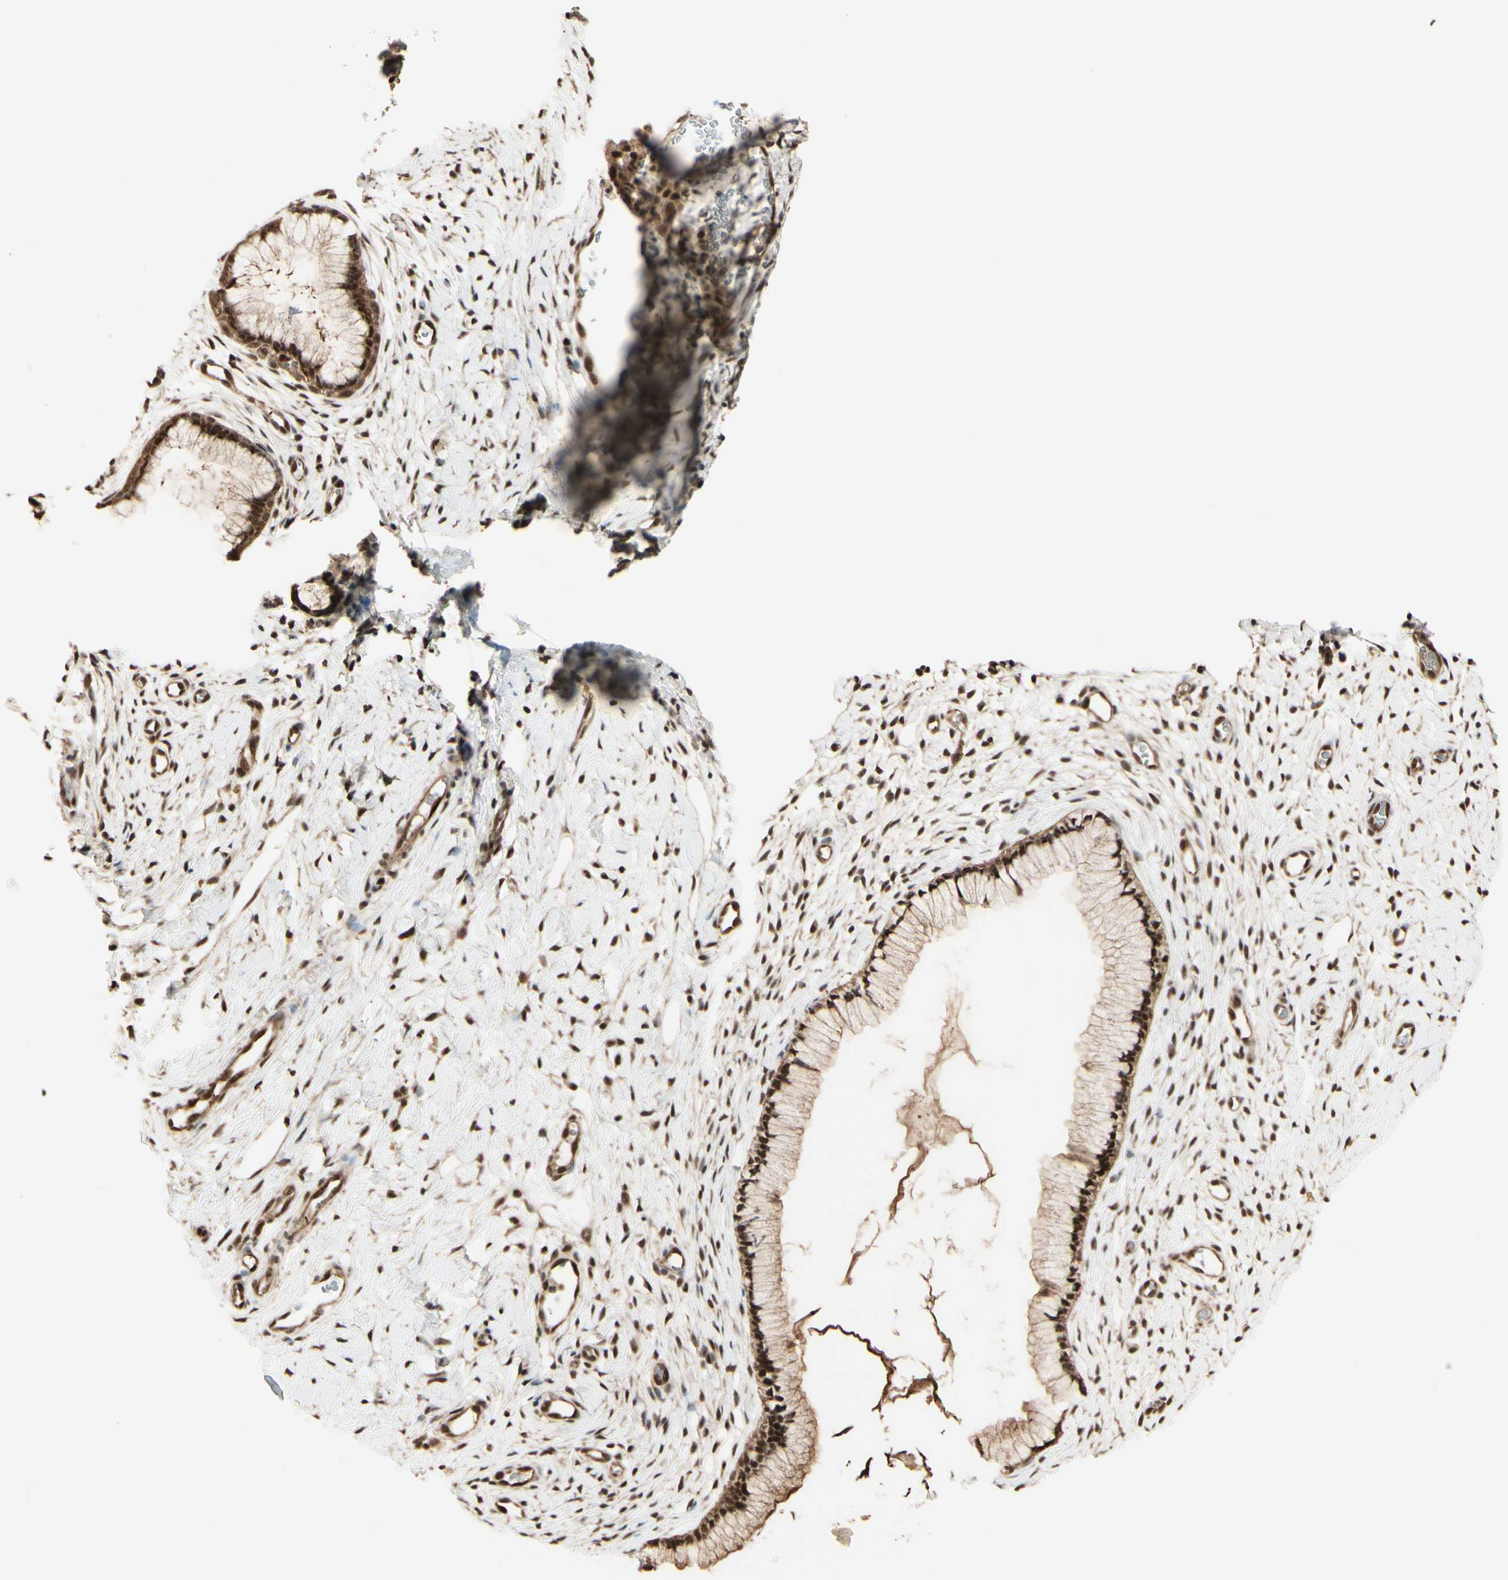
{"staining": {"intensity": "strong", "quantity": ">75%", "location": "cytoplasmic/membranous,nuclear"}, "tissue": "cervix", "cell_type": "Glandular cells", "image_type": "normal", "snomed": [{"axis": "morphology", "description": "Normal tissue, NOS"}, {"axis": "topography", "description": "Cervix"}], "caption": "Immunohistochemical staining of unremarkable cervix demonstrates high levels of strong cytoplasmic/membranous,nuclear expression in approximately >75% of glandular cells.", "gene": "HSF1", "patient": {"sex": "female", "age": 65}}